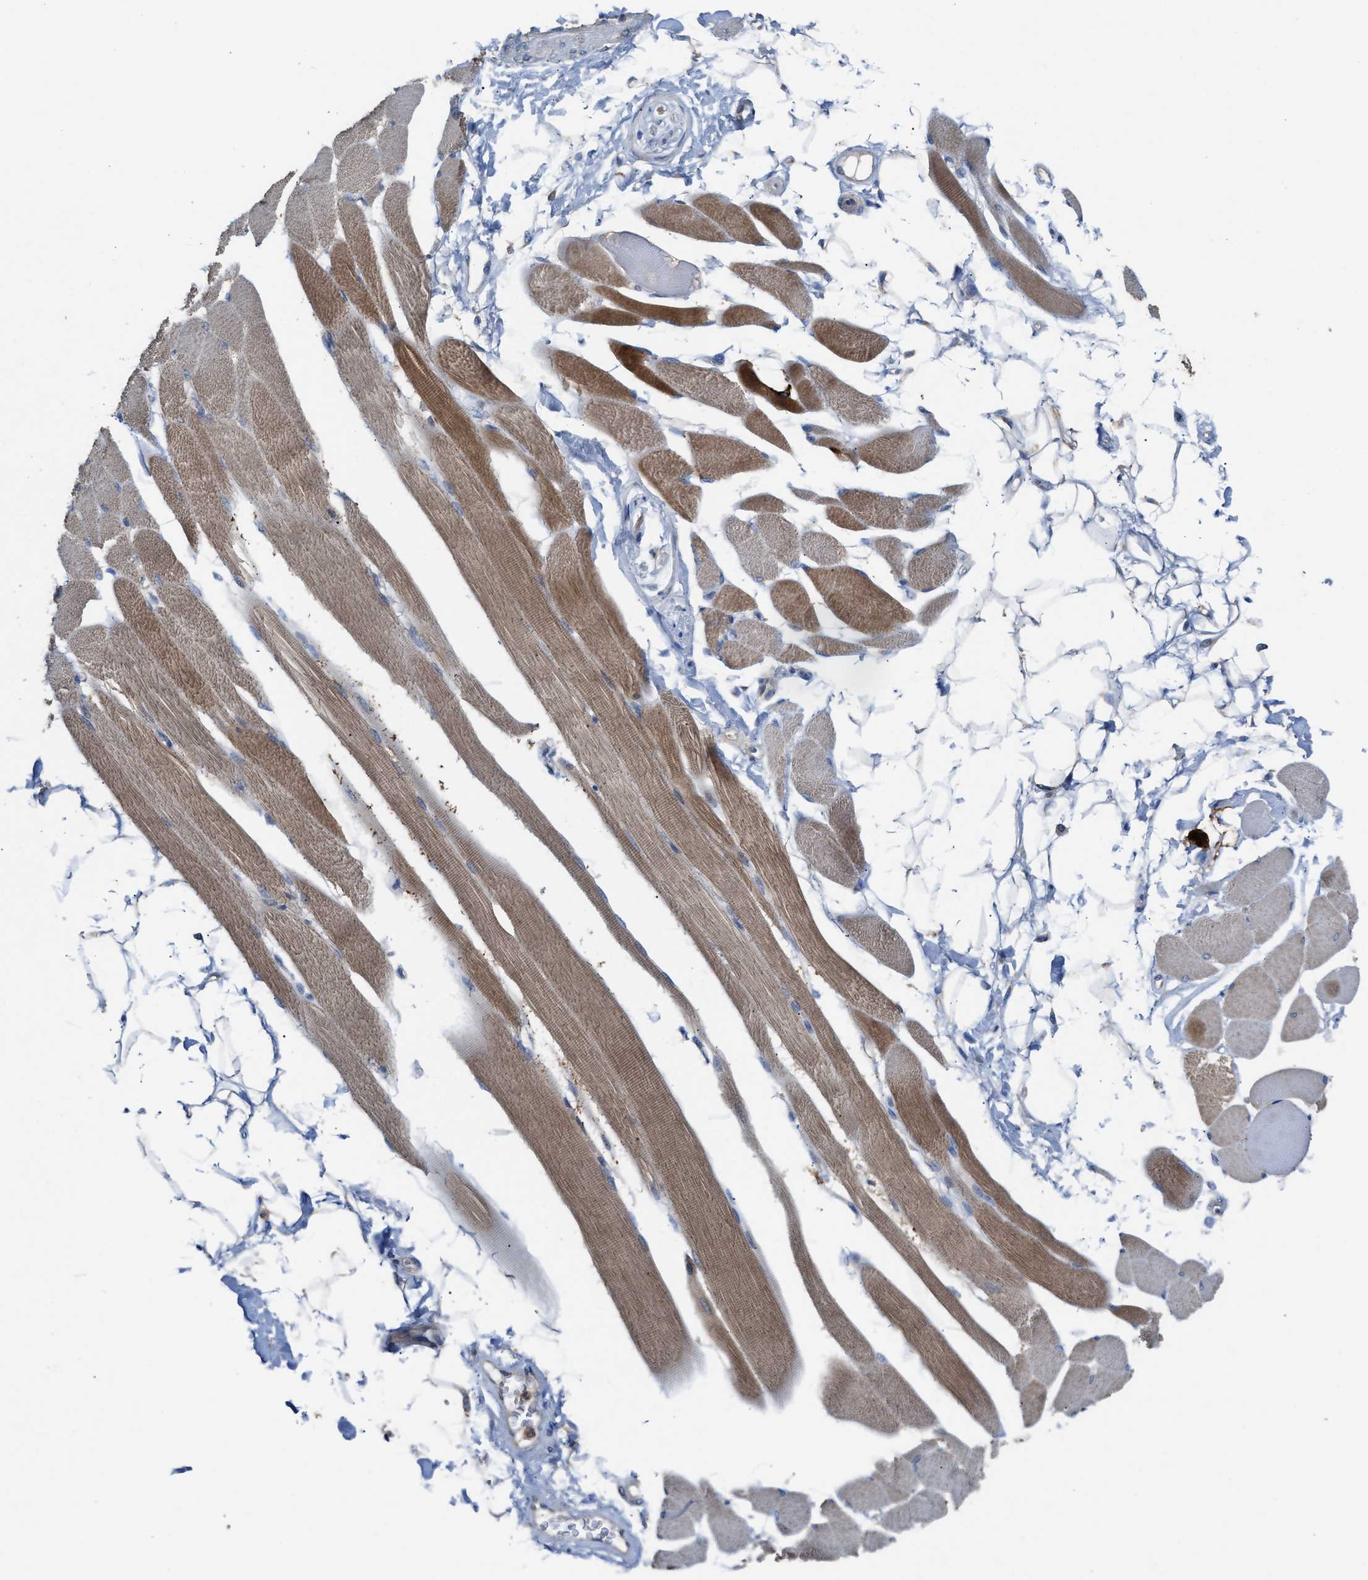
{"staining": {"intensity": "strong", "quantity": ">75%", "location": "cytoplasmic/membranous"}, "tissue": "skeletal muscle", "cell_type": "Myocytes", "image_type": "normal", "snomed": [{"axis": "morphology", "description": "Normal tissue, NOS"}, {"axis": "topography", "description": "Skeletal muscle"}, {"axis": "topography", "description": "Peripheral nerve tissue"}], "caption": "Protein expression analysis of normal human skeletal muscle reveals strong cytoplasmic/membranous positivity in approximately >75% of myocytes. The staining was performed using DAB (3,3'-diaminobenzidine) to visualize the protein expression in brown, while the nuclei were stained in blue with hematoxylin (Magnification: 20x).", "gene": "TPK1", "patient": {"sex": "female", "age": 84}}